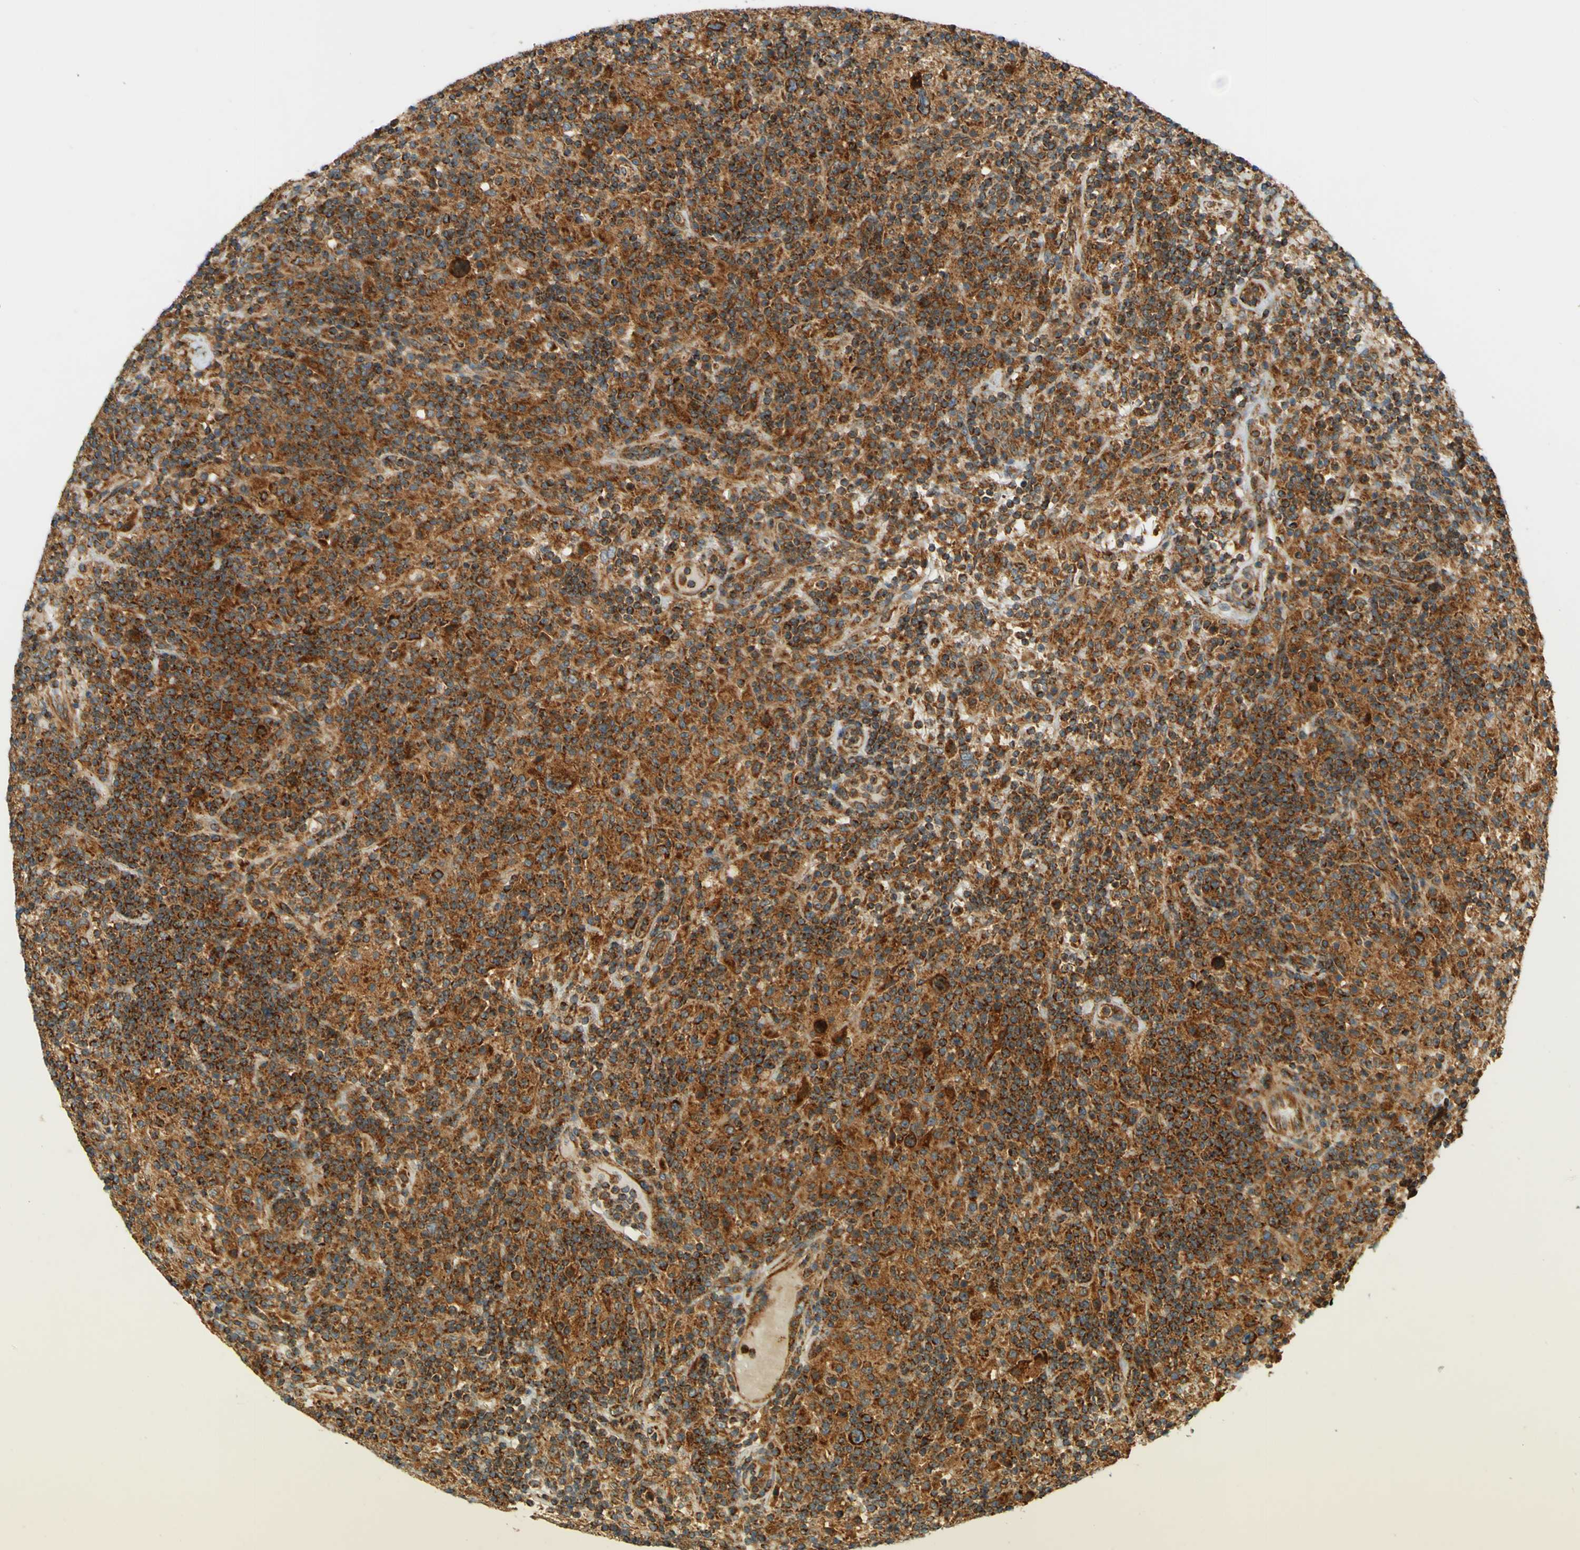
{"staining": {"intensity": "strong", "quantity": ">75%", "location": "cytoplasmic/membranous"}, "tissue": "lymphoma", "cell_type": "Tumor cells", "image_type": "cancer", "snomed": [{"axis": "morphology", "description": "Hodgkin's disease, NOS"}, {"axis": "topography", "description": "Lymph node"}], "caption": "This image exhibits lymphoma stained with immunohistochemistry to label a protein in brown. The cytoplasmic/membranous of tumor cells show strong positivity for the protein. Nuclei are counter-stained blue.", "gene": "DNAJC5", "patient": {"sex": "male", "age": 70}}